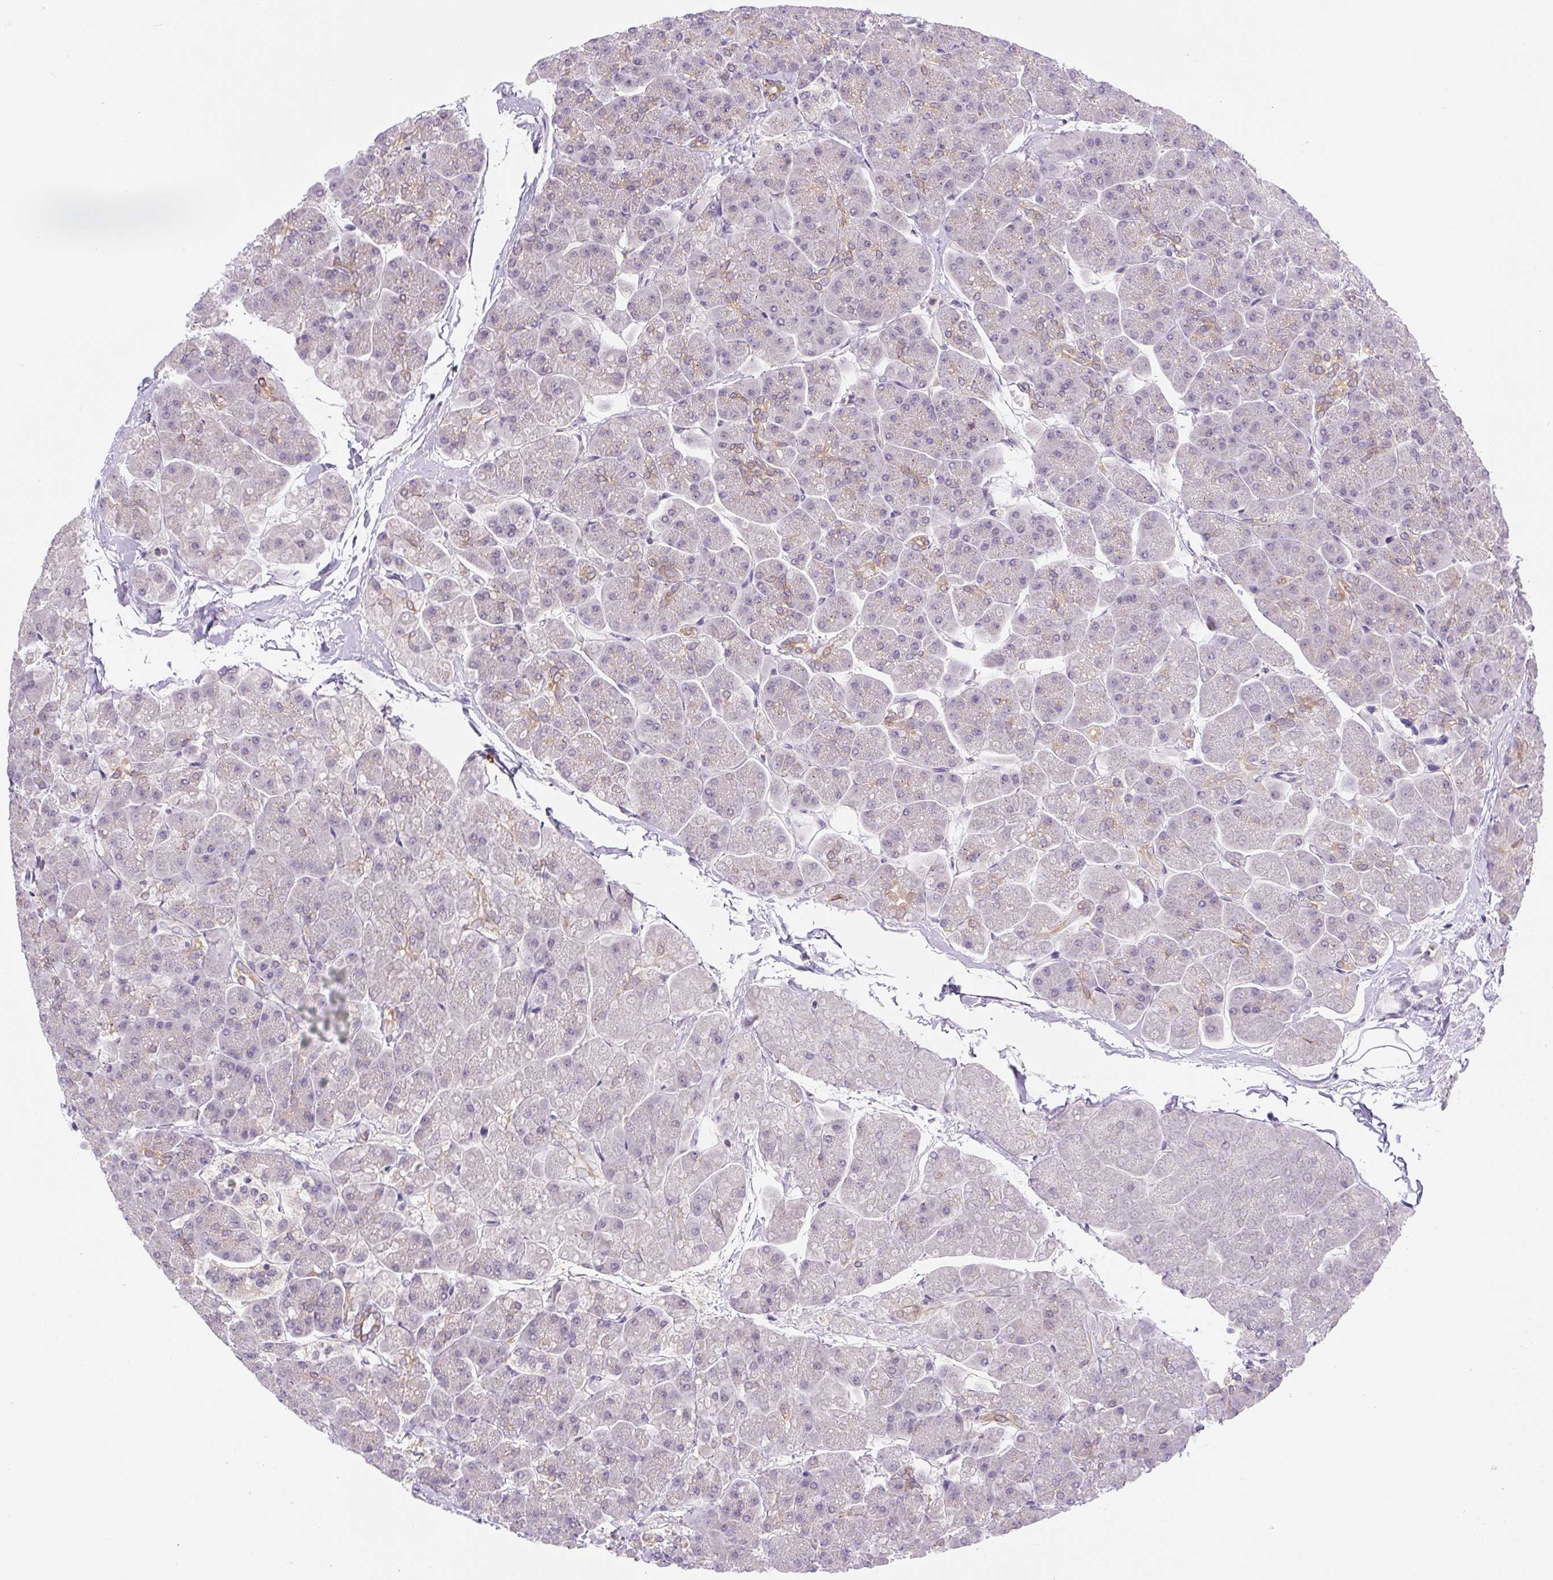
{"staining": {"intensity": "weak", "quantity": "<25%", "location": "cytoplasmic/membranous"}, "tissue": "pancreas", "cell_type": "Exocrine glandular cells", "image_type": "normal", "snomed": [{"axis": "morphology", "description": "Normal tissue, NOS"}, {"axis": "topography", "description": "Pancreas"}, {"axis": "topography", "description": "Peripheral nerve tissue"}], "caption": "Immunohistochemistry micrograph of normal pancreas: pancreas stained with DAB (3,3'-diaminobenzidine) demonstrates no significant protein expression in exocrine glandular cells. (Brightfield microscopy of DAB (3,3'-diaminobenzidine) IHC at high magnification).", "gene": "PLA2G4A", "patient": {"sex": "male", "age": 54}}